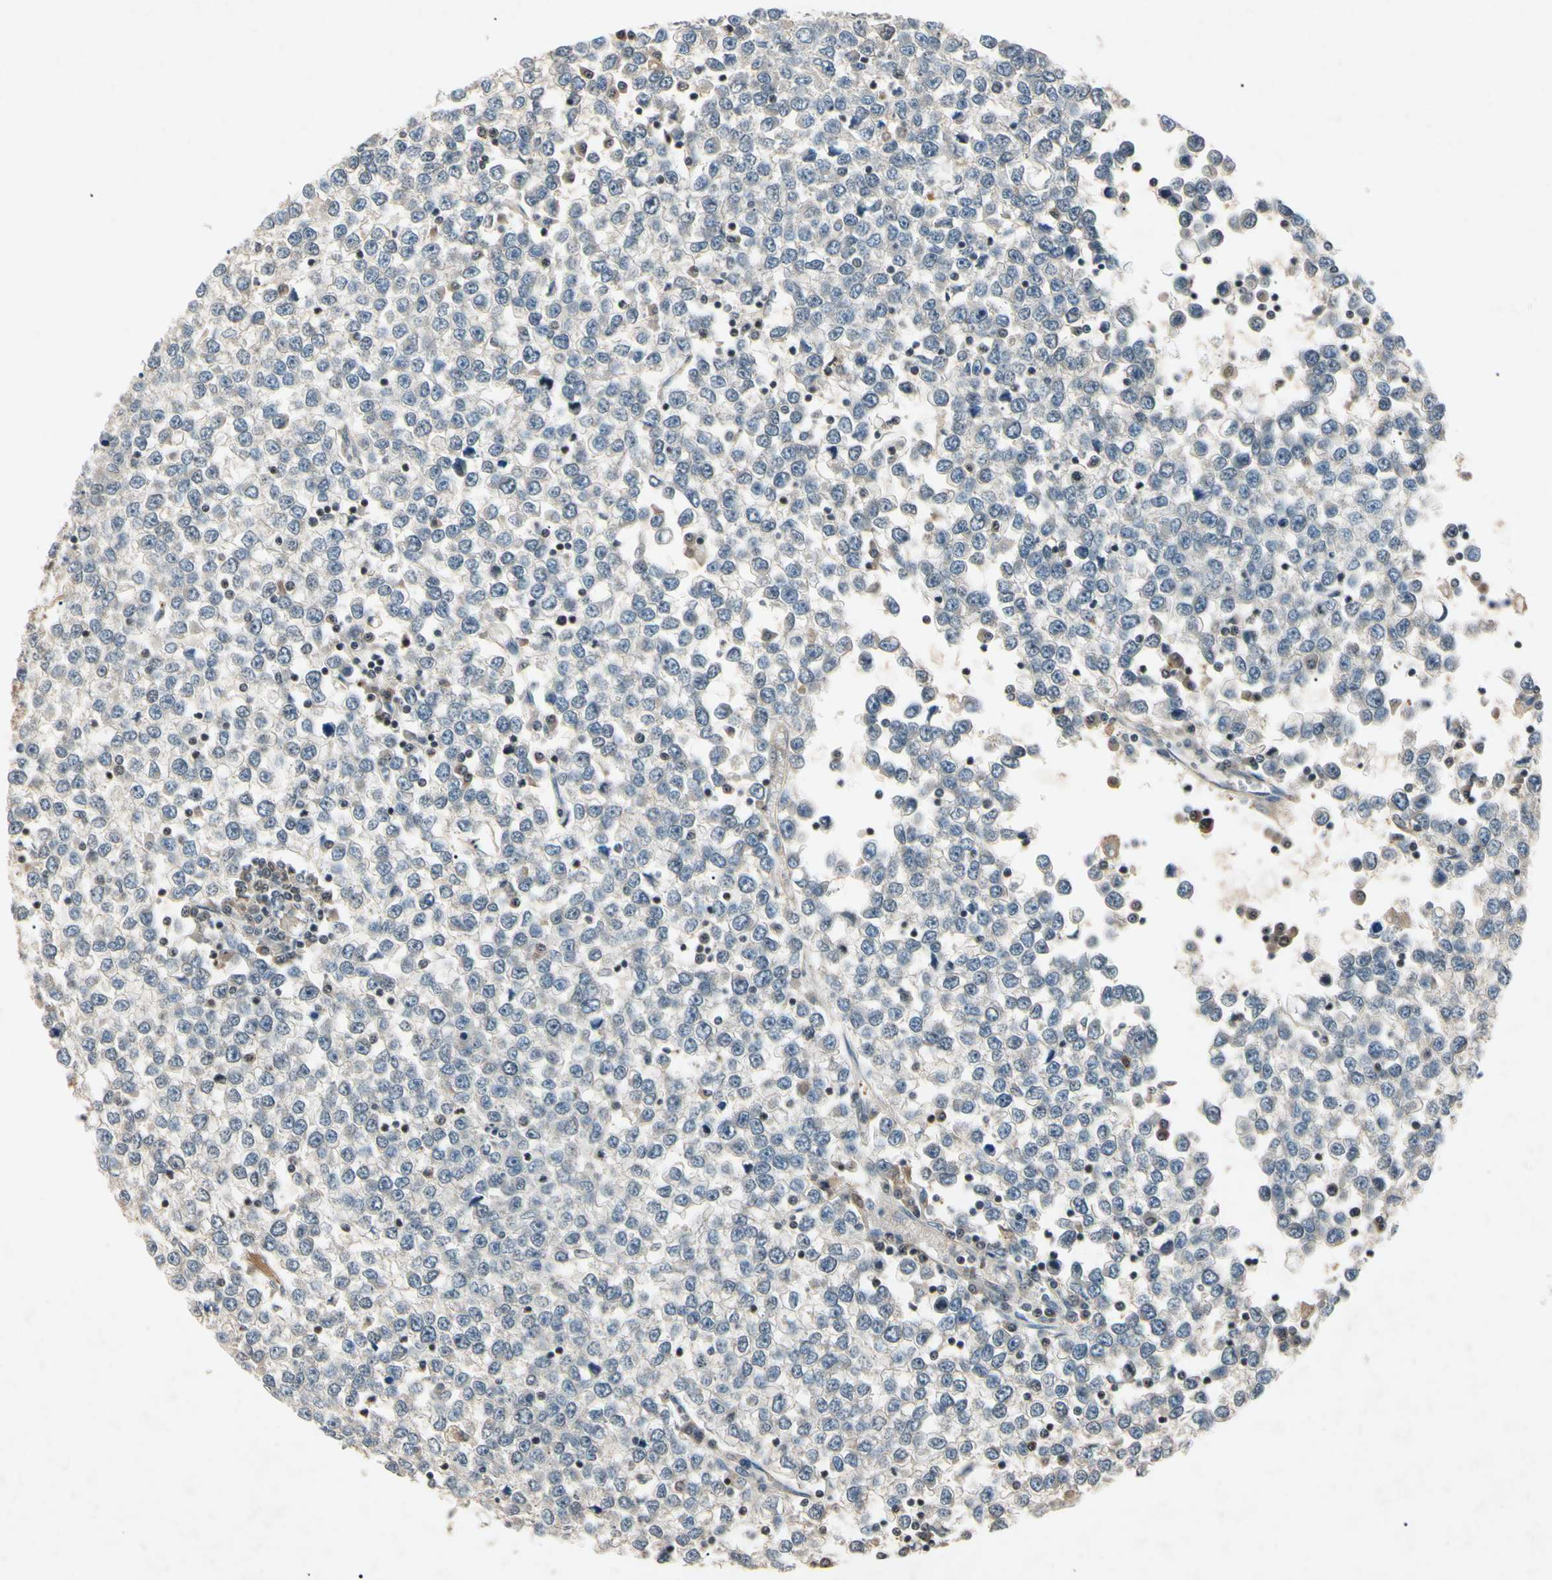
{"staining": {"intensity": "negative", "quantity": "none", "location": "none"}, "tissue": "testis cancer", "cell_type": "Tumor cells", "image_type": "cancer", "snomed": [{"axis": "morphology", "description": "Seminoma, NOS"}, {"axis": "topography", "description": "Testis"}], "caption": "The photomicrograph reveals no significant expression in tumor cells of seminoma (testis).", "gene": "AEBP1", "patient": {"sex": "male", "age": 65}}